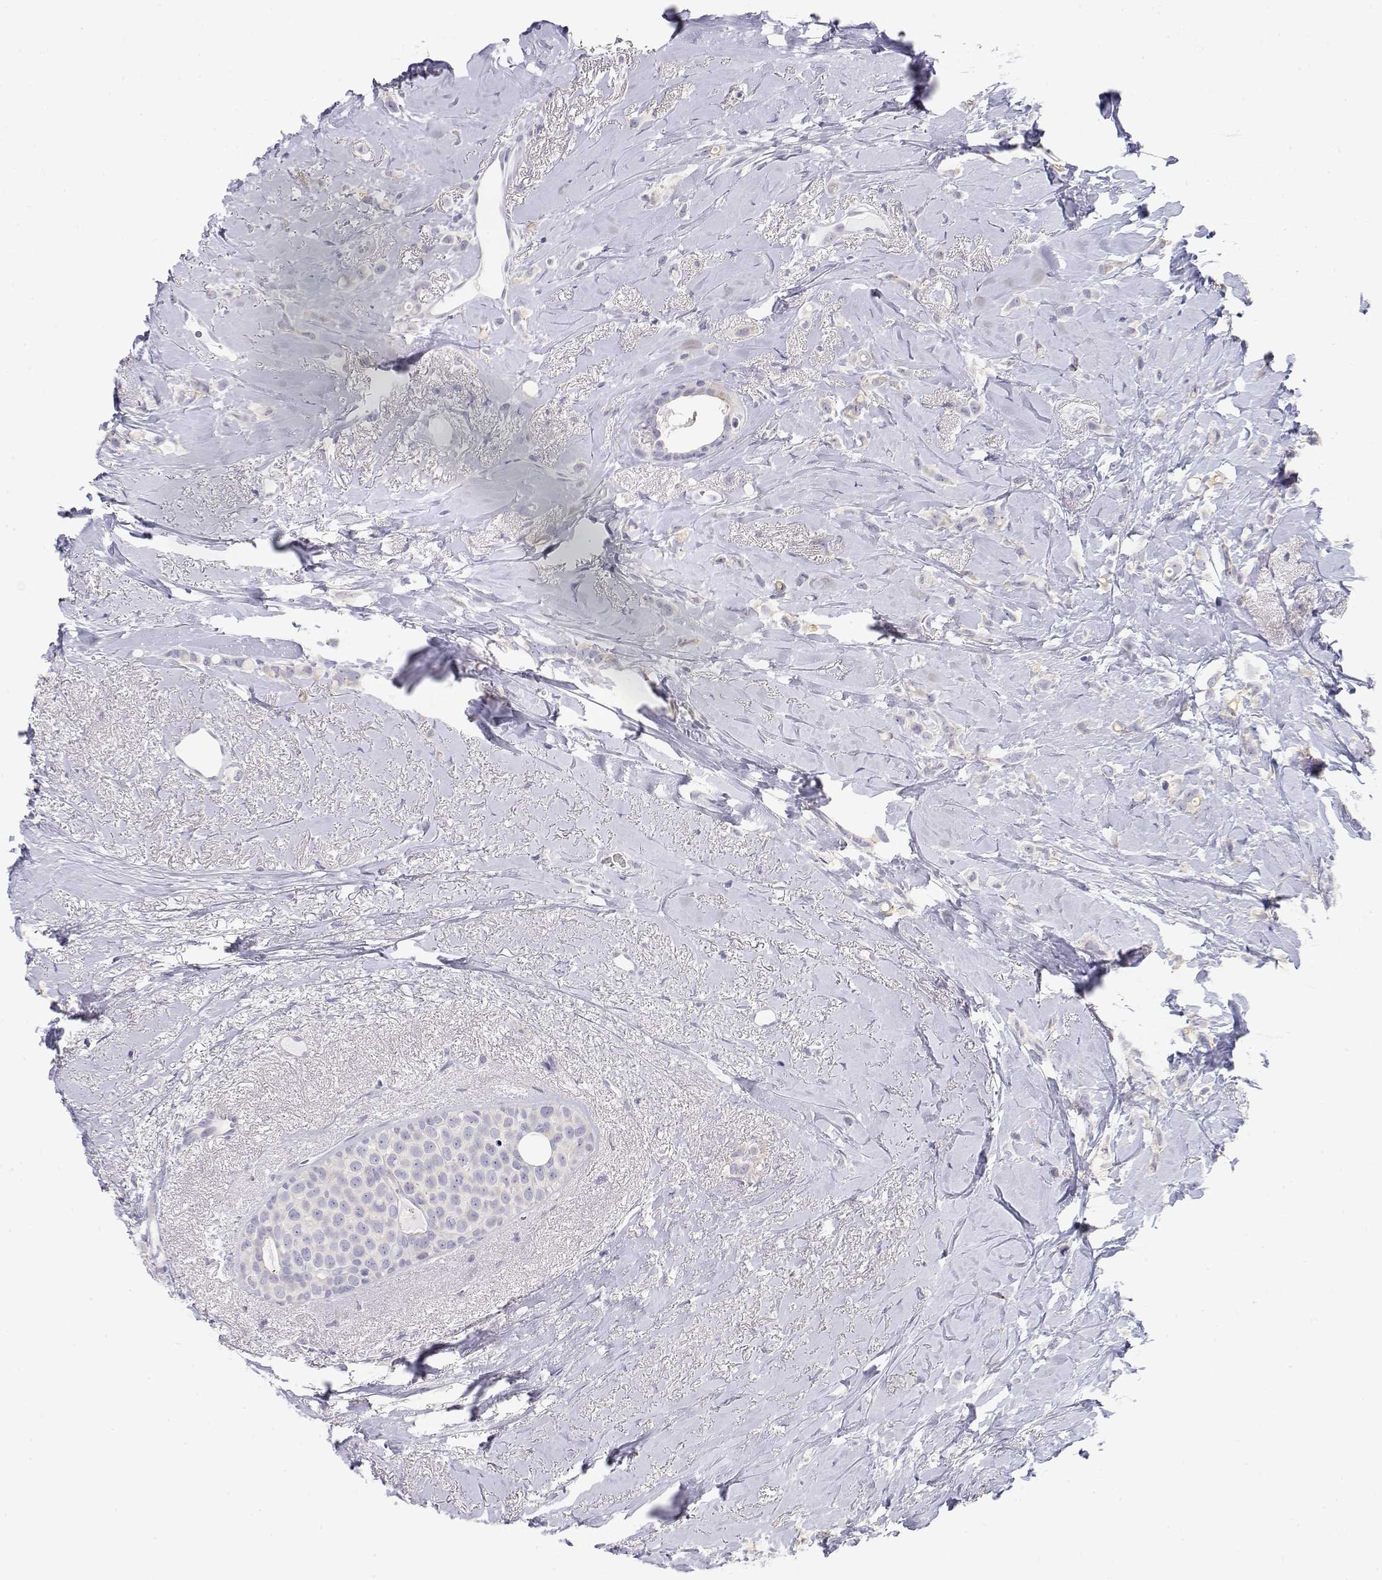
{"staining": {"intensity": "negative", "quantity": "none", "location": "none"}, "tissue": "breast cancer", "cell_type": "Tumor cells", "image_type": "cancer", "snomed": [{"axis": "morphology", "description": "Lobular carcinoma"}, {"axis": "topography", "description": "Breast"}], "caption": "Tumor cells are negative for protein expression in human breast cancer.", "gene": "MISP", "patient": {"sex": "female", "age": 66}}